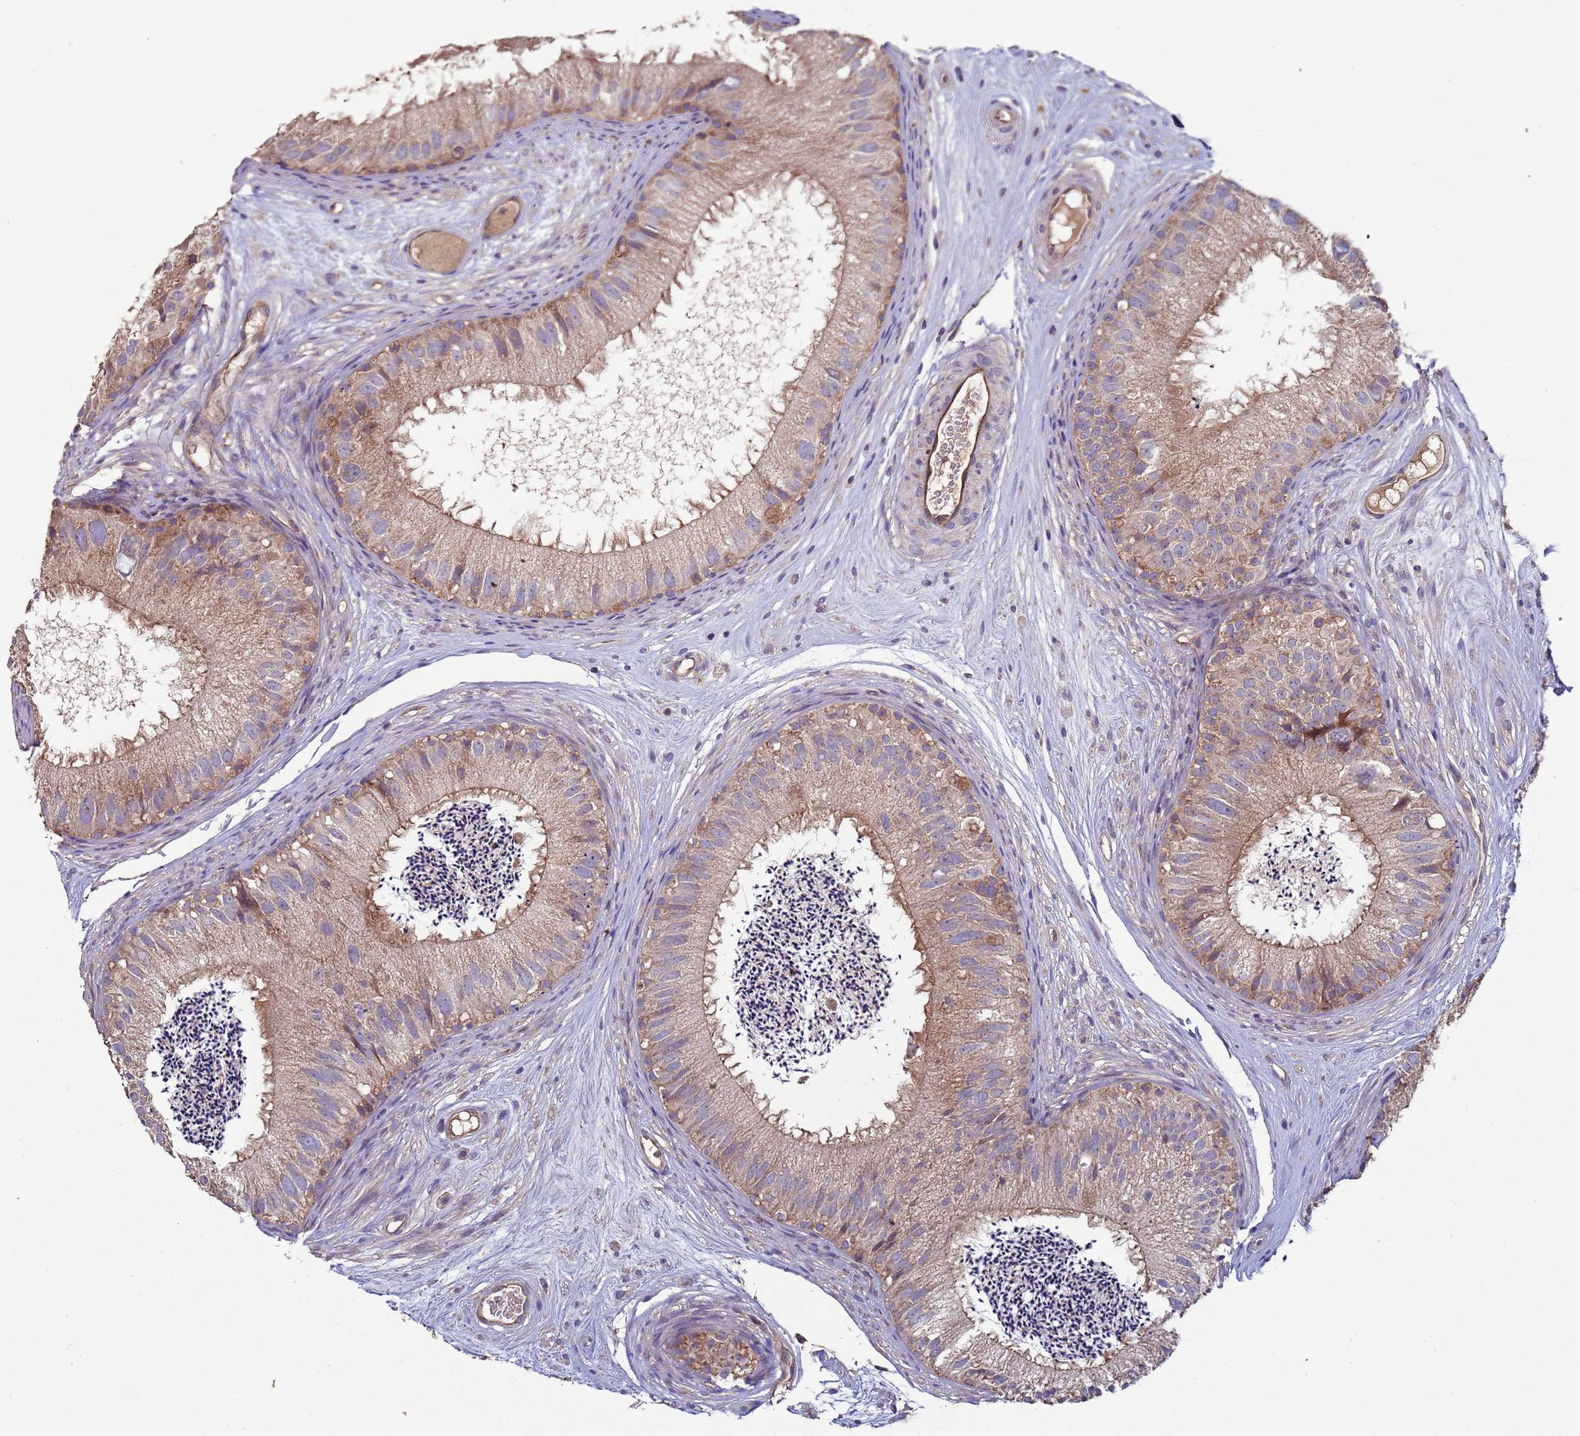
{"staining": {"intensity": "moderate", "quantity": "25%-75%", "location": "cytoplasmic/membranous"}, "tissue": "epididymis", "cell_type": "Glandular cells", "image_type": "normal", "snomed": [{"axis": "morphology", "description": "Normal tissue, NOS"}, {"axis": "topography", "description": "Epididymis"}], "caption": "Immunohistochemical staining of unremarkable human epididymis reveals 25%-75% levels of moderate cytoplasmic/membranous protein positivity in approximately 25%-75% of glandular cells. Ihc stains the protein of interest in brown and the nuclei are stained blue.", "gene": "EEF1AKMT1", "patient": {"sex": "male", "age": 77}}